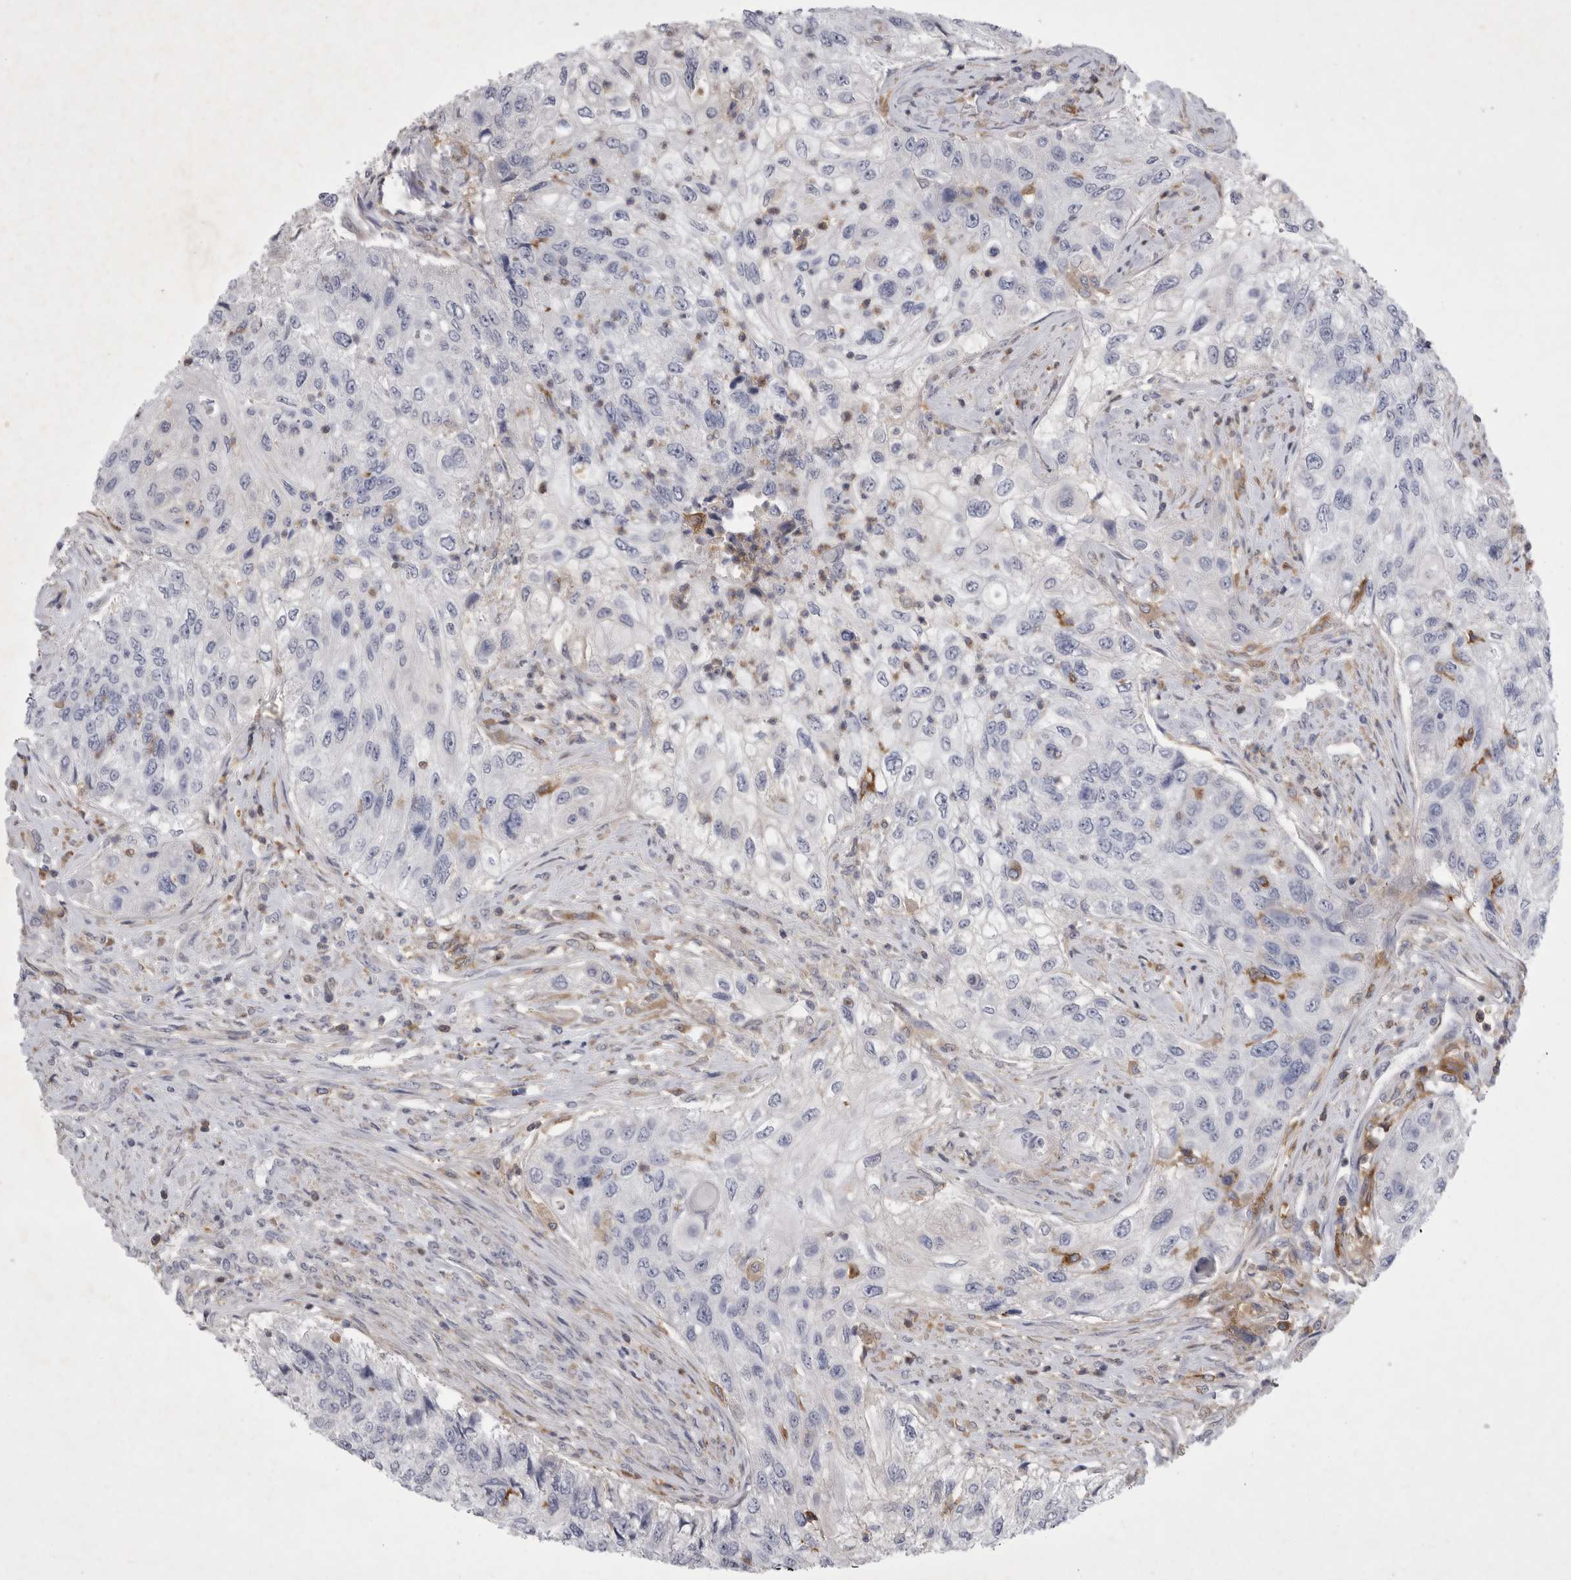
{"staining": {"intensity": "negative", "quantity": "none", "location": "none"}, "tissue": "urothelial cancer", "cell_type": "Tumor cells", "image_type": "cancer", "snomed": [{"axis": "morphology", "description": "Urothelial carcinoma, High grade"}, {"axis": "topography", "description": "Urinary bladder"}], "caption": "Tumor cells are negative for protein expression in human high-grade urothelial carcinoma.", "gene": "SIGLEC10", "patient": {"sex": "female", "age": 60}}